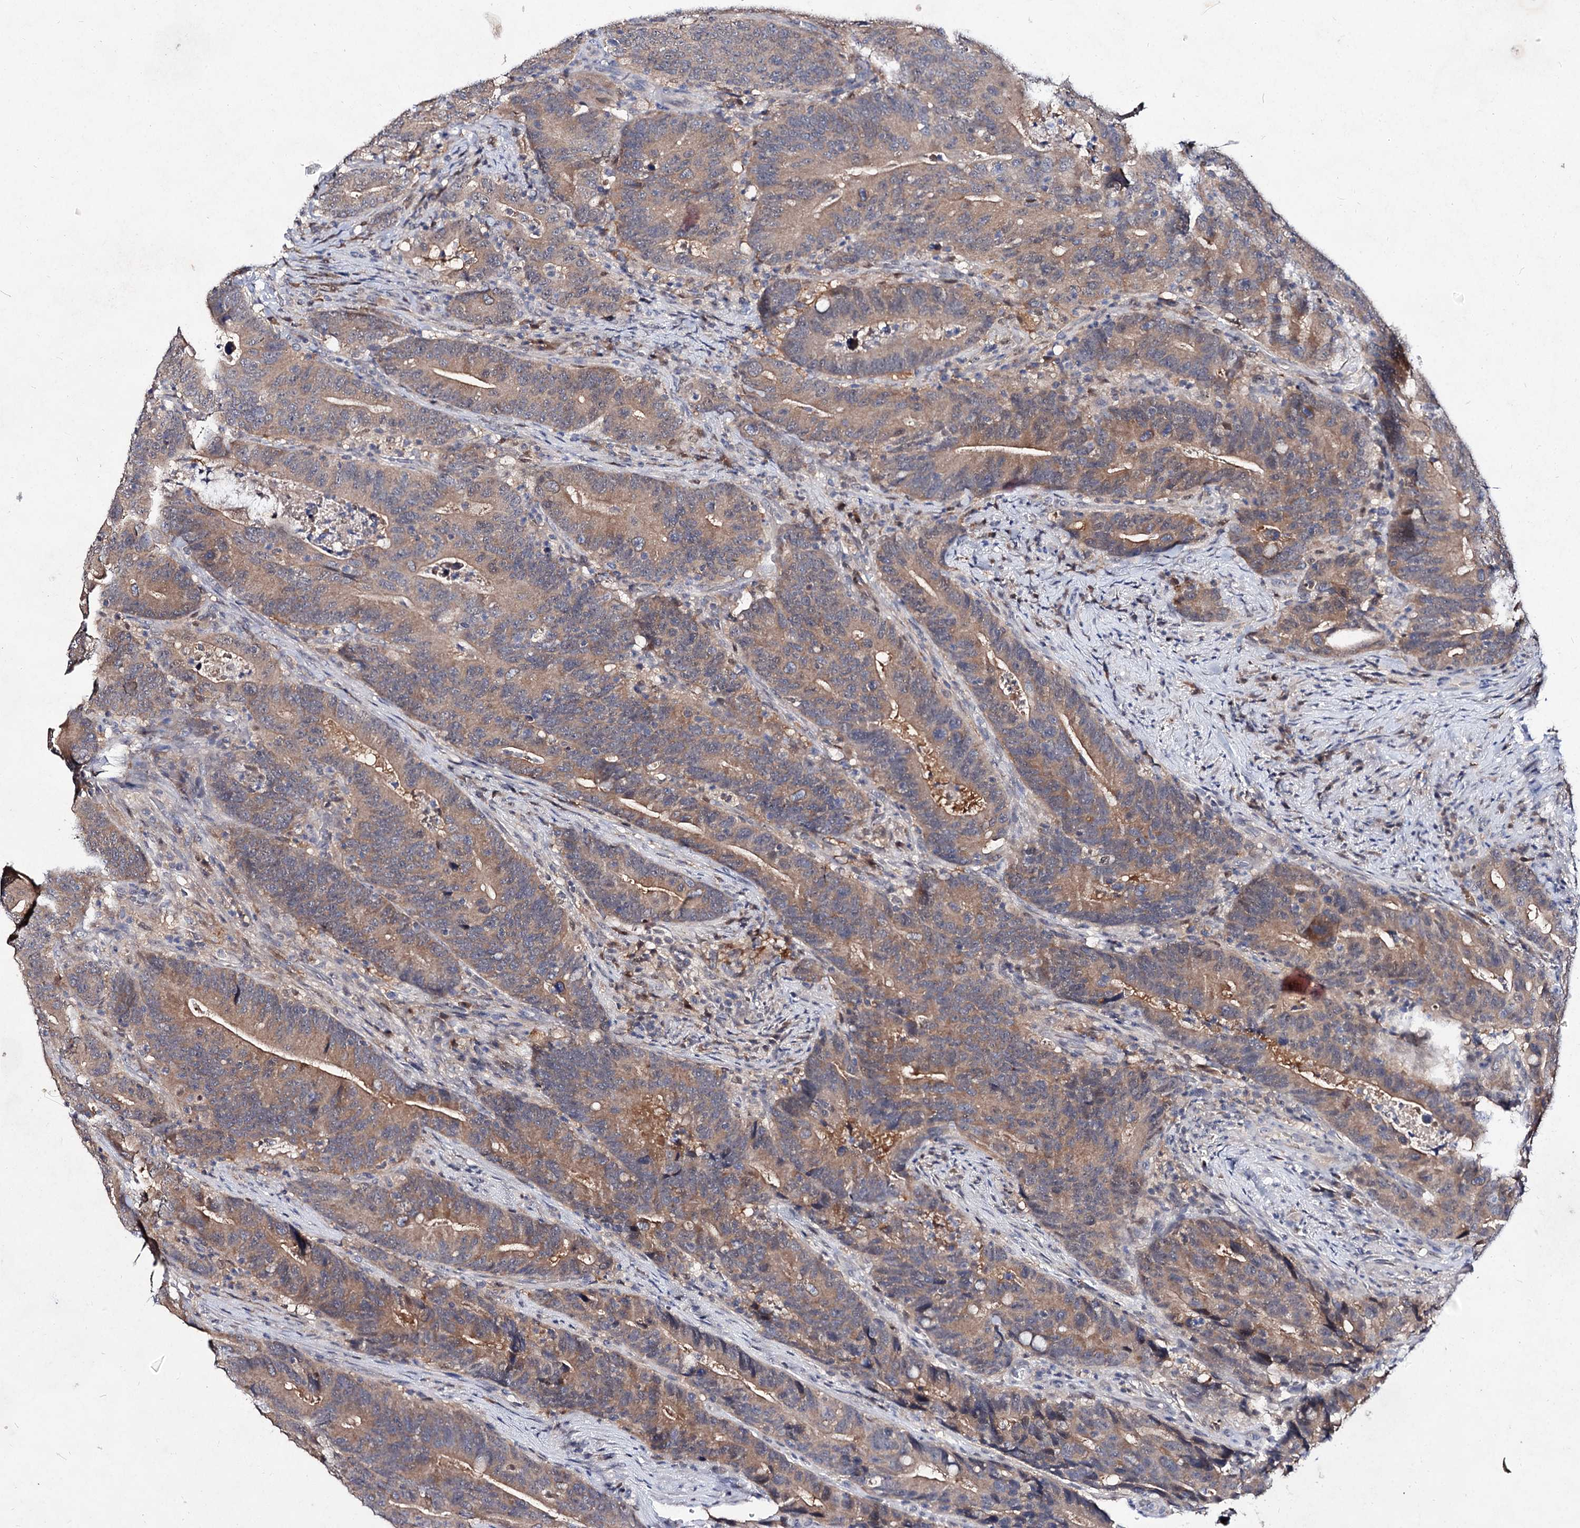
{"staining": {"intensity": "weak", "quantity": ">75%", "location": "cytoplasmic/membranous"}, "tissue": "colorectal cancer", "cell_type": "Tumor cells", "image_type": "cancer", "snomed": [{"axis": "morphology", "description": "Adenocarcinoma, NOS"}, {"axis": "topography", "description": "Colon"}], "caption": "Tumor cells reveal weak cytoplasmic/membranous expression in about >75% of cells in colorectal adenocarcinoma.", "gene": "ACTR6", "patient": {"sex": "female", "age": 66}}